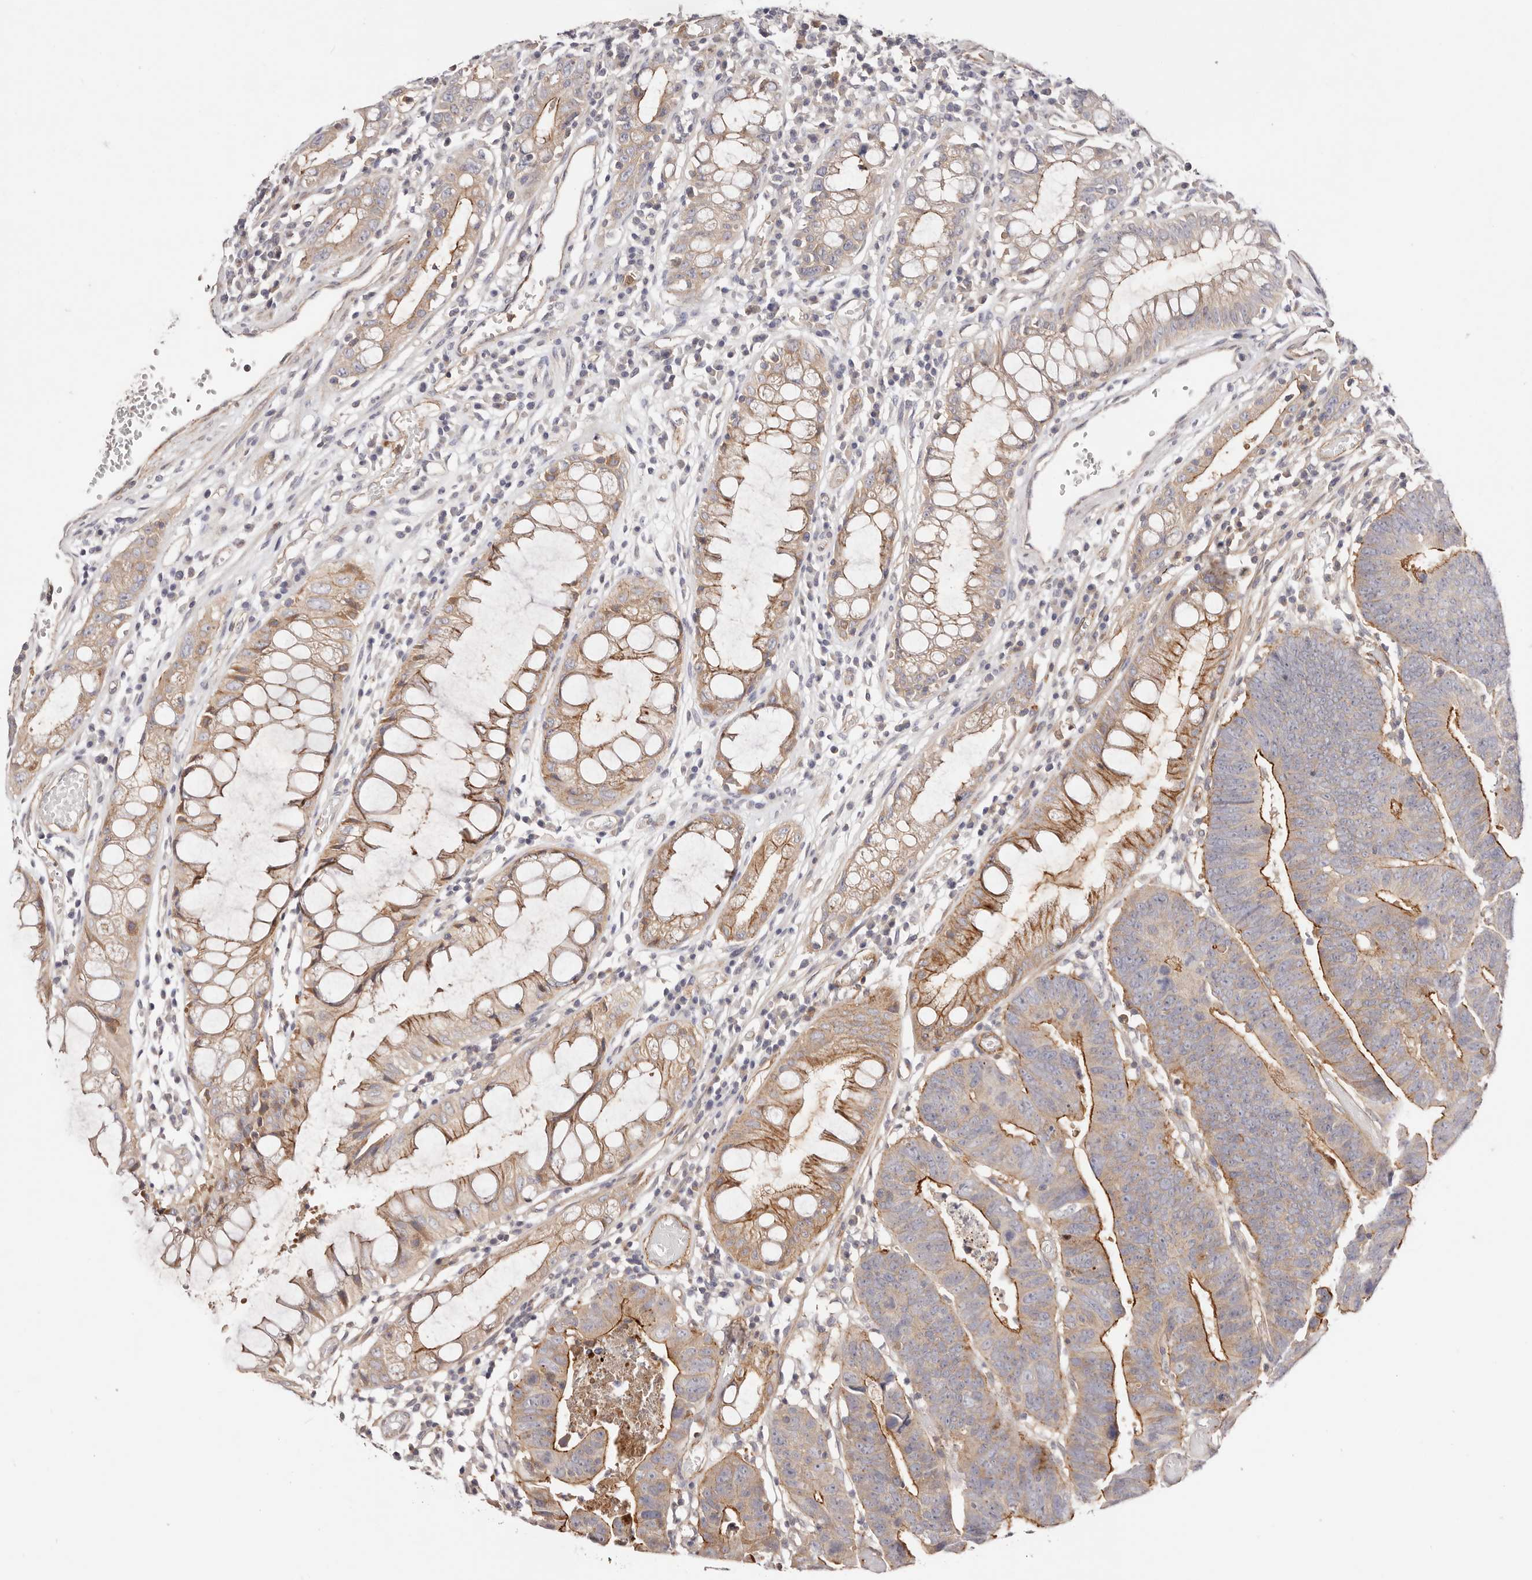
{"staining": {"intensity": "strong", "quantity": ">75%", "location": "cytoplasmic/membranous"}, "tissue": "colorectal cancer", "cell_type": "Tumor cells", "image_type": "cancer", "snomed": [{"axis": "morphology", "description": "Adenocarcinoma, NOS"}, {"axis": "topography", "description": "Rectum"}], "caption": "An image of human adenocarcinoma (colorectal) stained for a protein demonstrates strong cytoplasmic/membranous brown staining in tumor cells.", "gene": "SLC35B2", "patient": {"sex": "female", "age": 65}}